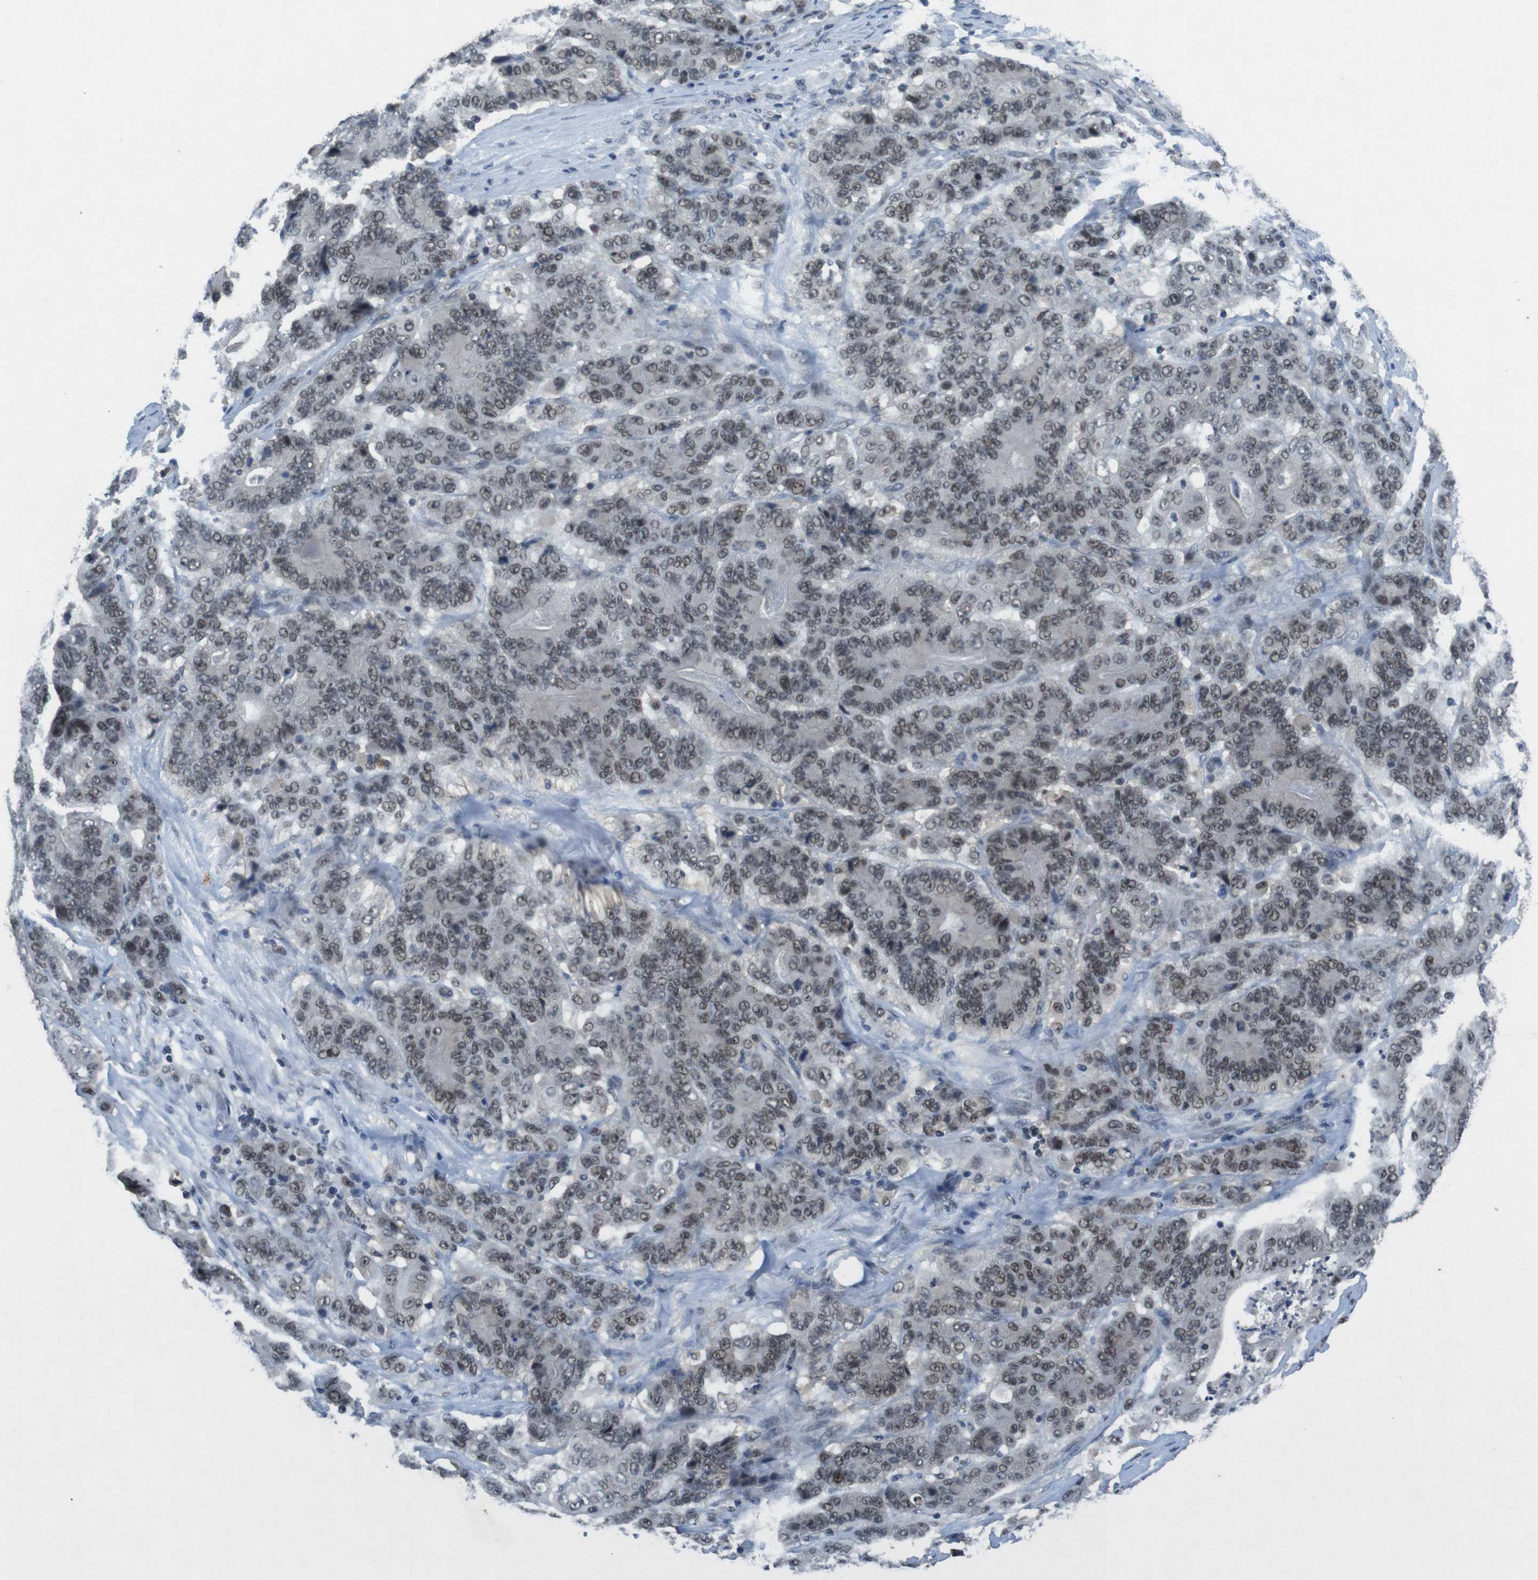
{"staining": {"intensity": "weak", "quantity": ">75%", "location": "nuclear"}, "tissue": "stomach cancer", "cell_type": "Tumor cells", "image_type": "cancer", "snomed": [{"axis": "morphology", "description": "Adenocarcinoma, NOS"}, {"axis": "topography", "description": "Stomach"}], "caption": "Immunohistochemistry (IHC) image of neoplastic tissue: human stomach adenocarcinoma stained using IHC demonstrates low levels of weak protein expression localized specifically in the nuclear of tumor cells, appearing as a nuclear brown color.", "gene": "USP7", "patient": {"sex": "female", "age": 73}}